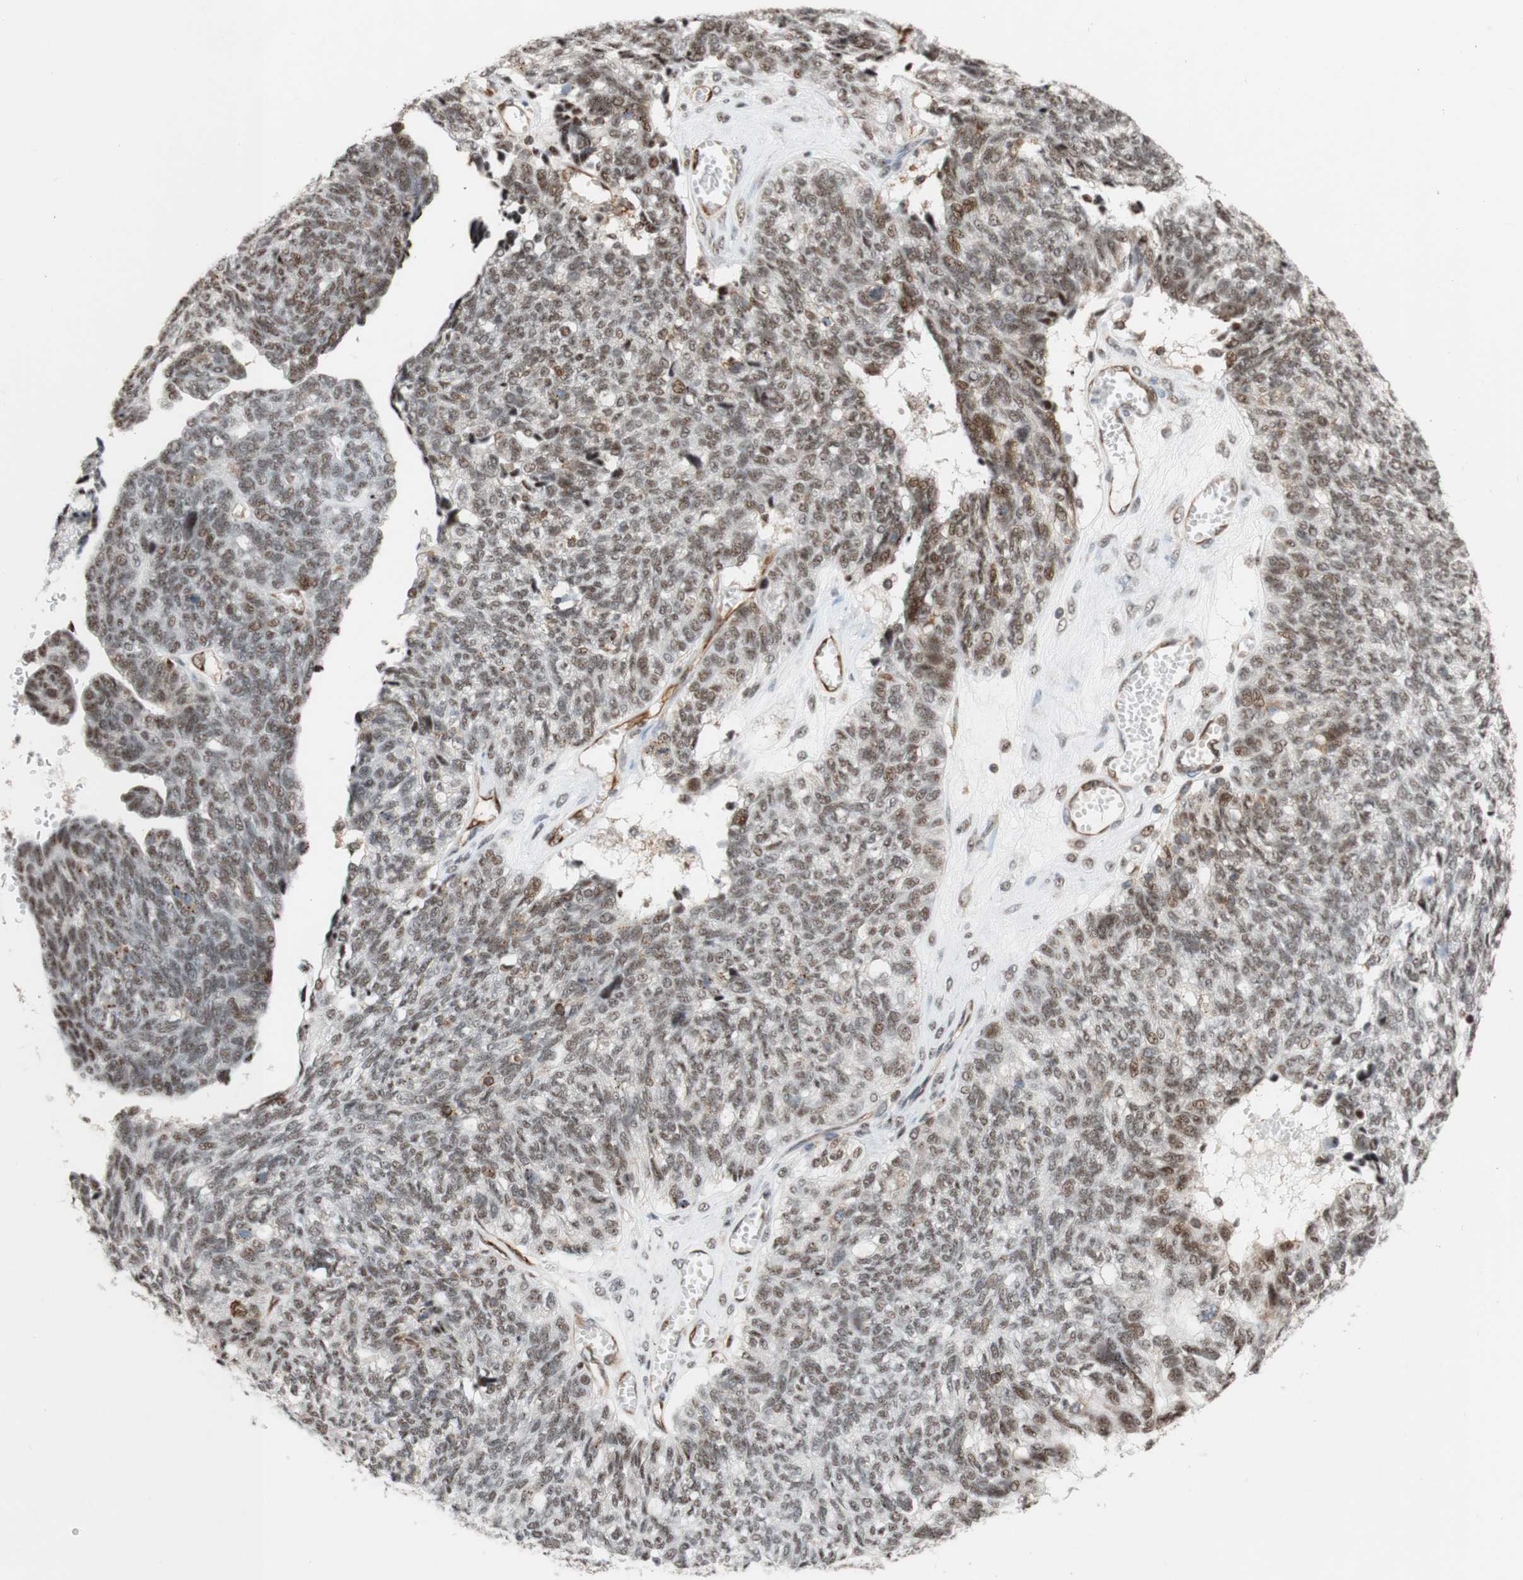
{"staining": {"intensity": "weak", "quantity": ">75%", "location": "nuclear"}, "tissue": "ovarian cancer", "cell_type": "Tumor cells", "image_type": "cancer", "snomed": [{"axis": "morphology", "description": "Cystadenocarcinoma, serous, NOS"}, {"axis": "topography", "description": "Ovary"}], "caption": "The histopathology image exhibits a brown stain indicating the presence of a protein in the nuclear of tumor cells in serous cystadenocarcinoma (ovarian). The protein is shown in brown color, while the nuclei are stained blue.", "gene": "SAP18", "patient": {"sex": "female", "age": 79}}